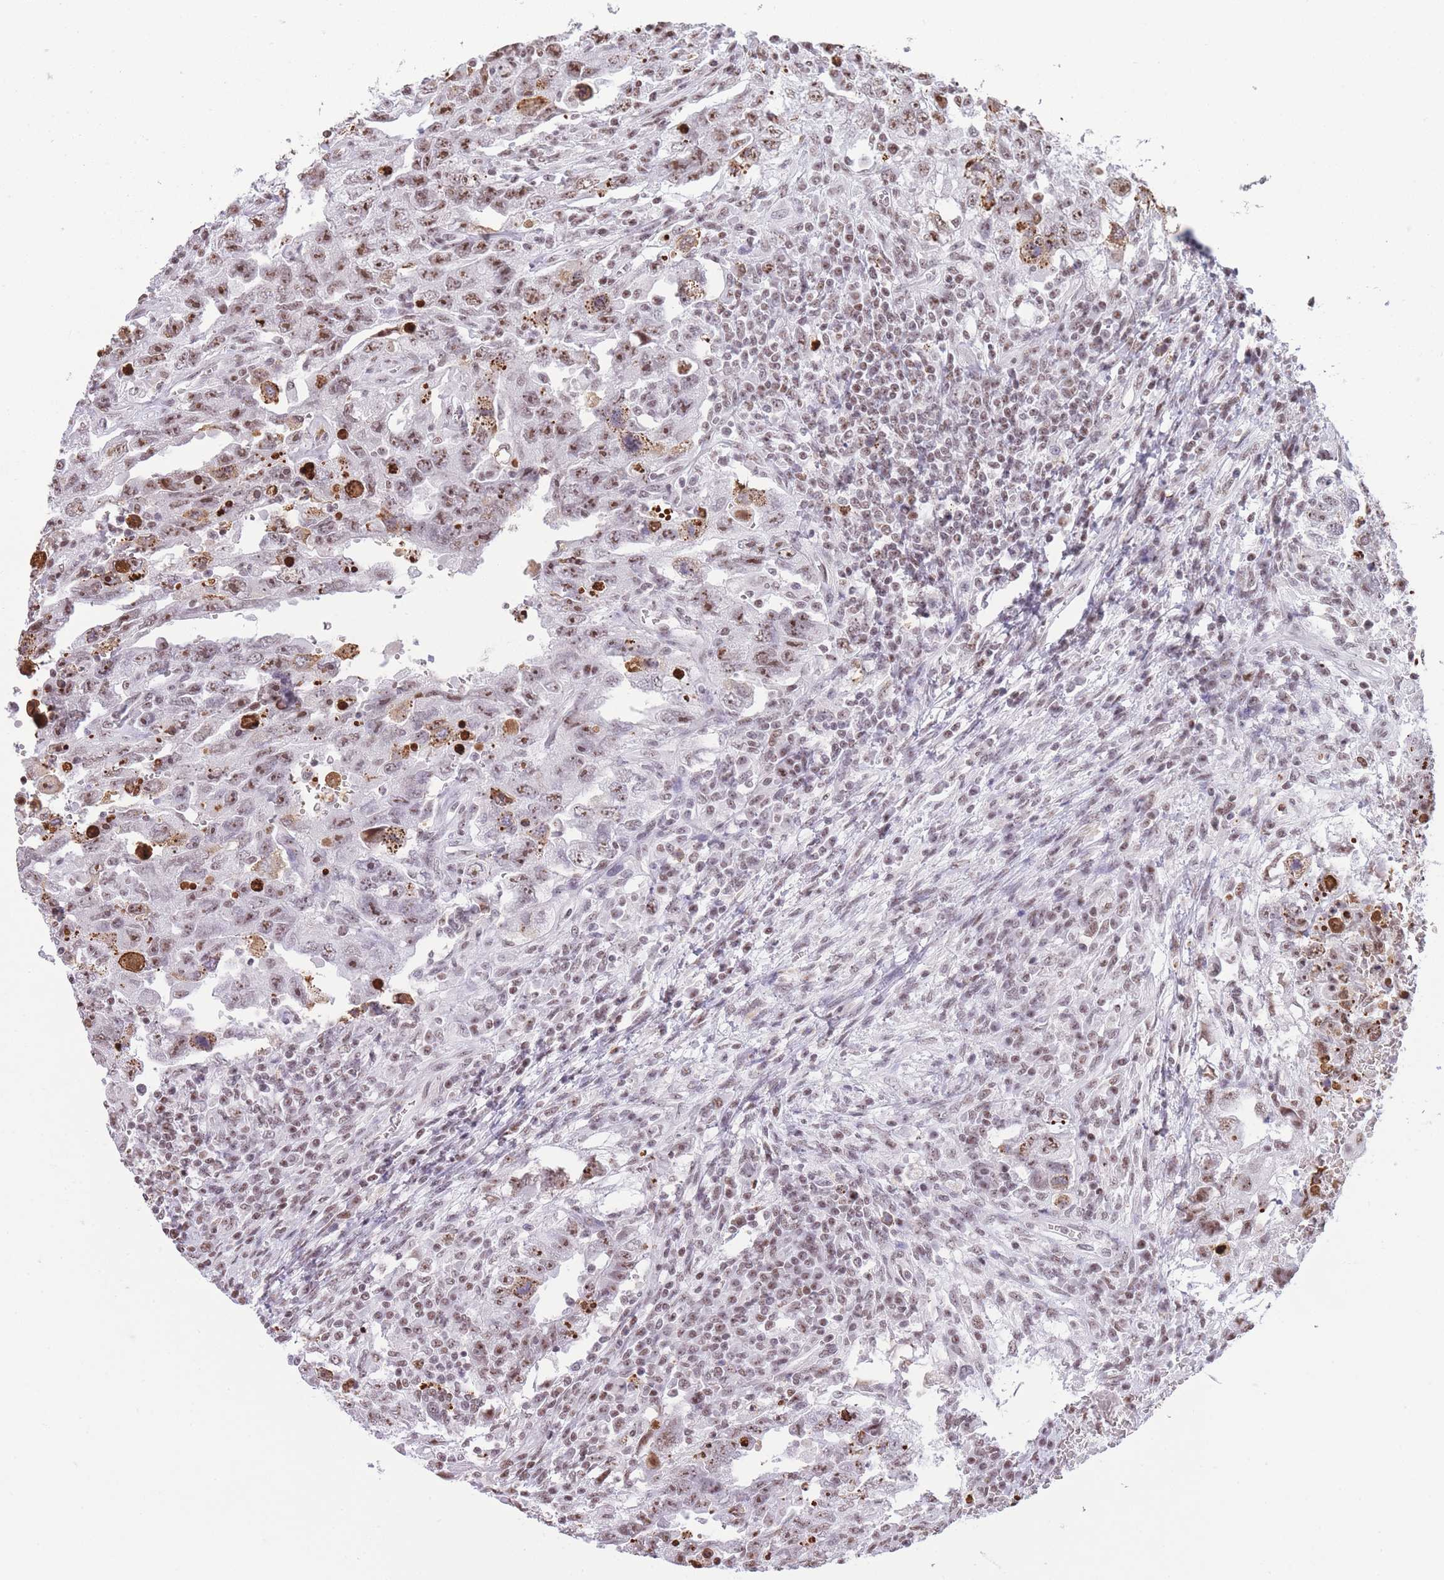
{"staining": {"intensity": "moderate", "quantity": ">75%", "location": "nuclear"}, "tissue": "testis cancer", "cell_type": "Tumor cells", "image_type": "cancer", "snomed": [{"axis": "morphology", "description": "Carcinoma, Embryonal, NOS"}, {"axis": "topography", "description": "Testis"}], "caption": "IHC staining of testis cancer, which shows medium levels of moderate nuclear expression in approximately >75% of tumor cells indicating moderate nuclear protein expression. The staining was performed using DAB (3,3'-diaminobenzidine) (brown) for protein detection and nuclei were counterstained in hematoxylin (blue).", "gene": "EVC2", "patient": {"sex": "male", "age": 26}}